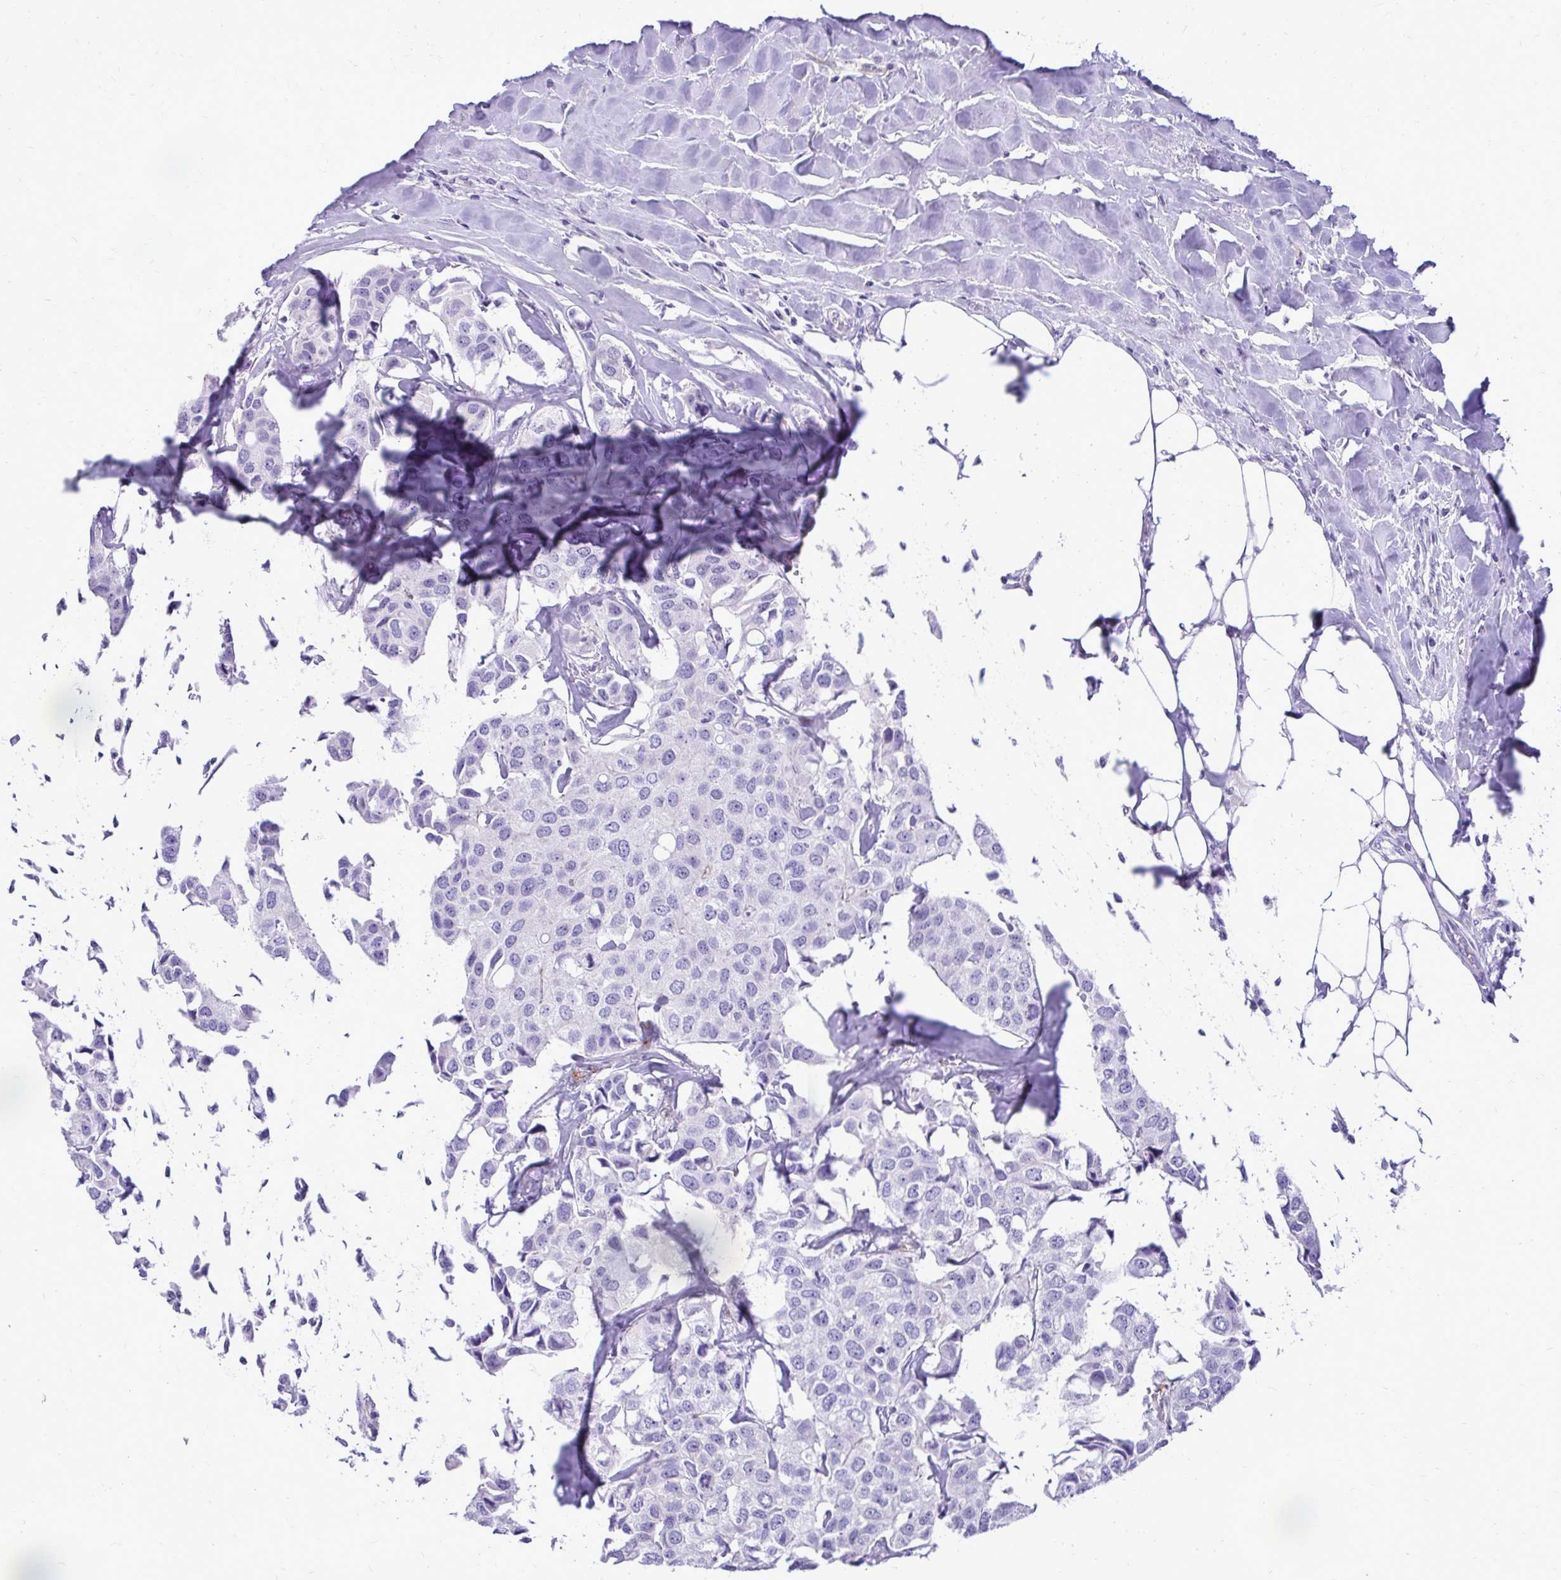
{"staining": {"intensity": "negative", "quantity": "none", "location": "none"}, "tissue": "breast cancer", "cell_type": "Tumor cells", "image_type": "cancer", "snomed": [{"axis": "morphology", "description": "Duct carcinoma"}, {"axis": "topography", "description": "Breast"}], "caption": "Invasive ductal carcinoma (breast) was stained to show a protein in brown. There is no significant positivity in tumor cells.", "gene": "PELI3", "patient": {"sex": "female", "age": 80}}